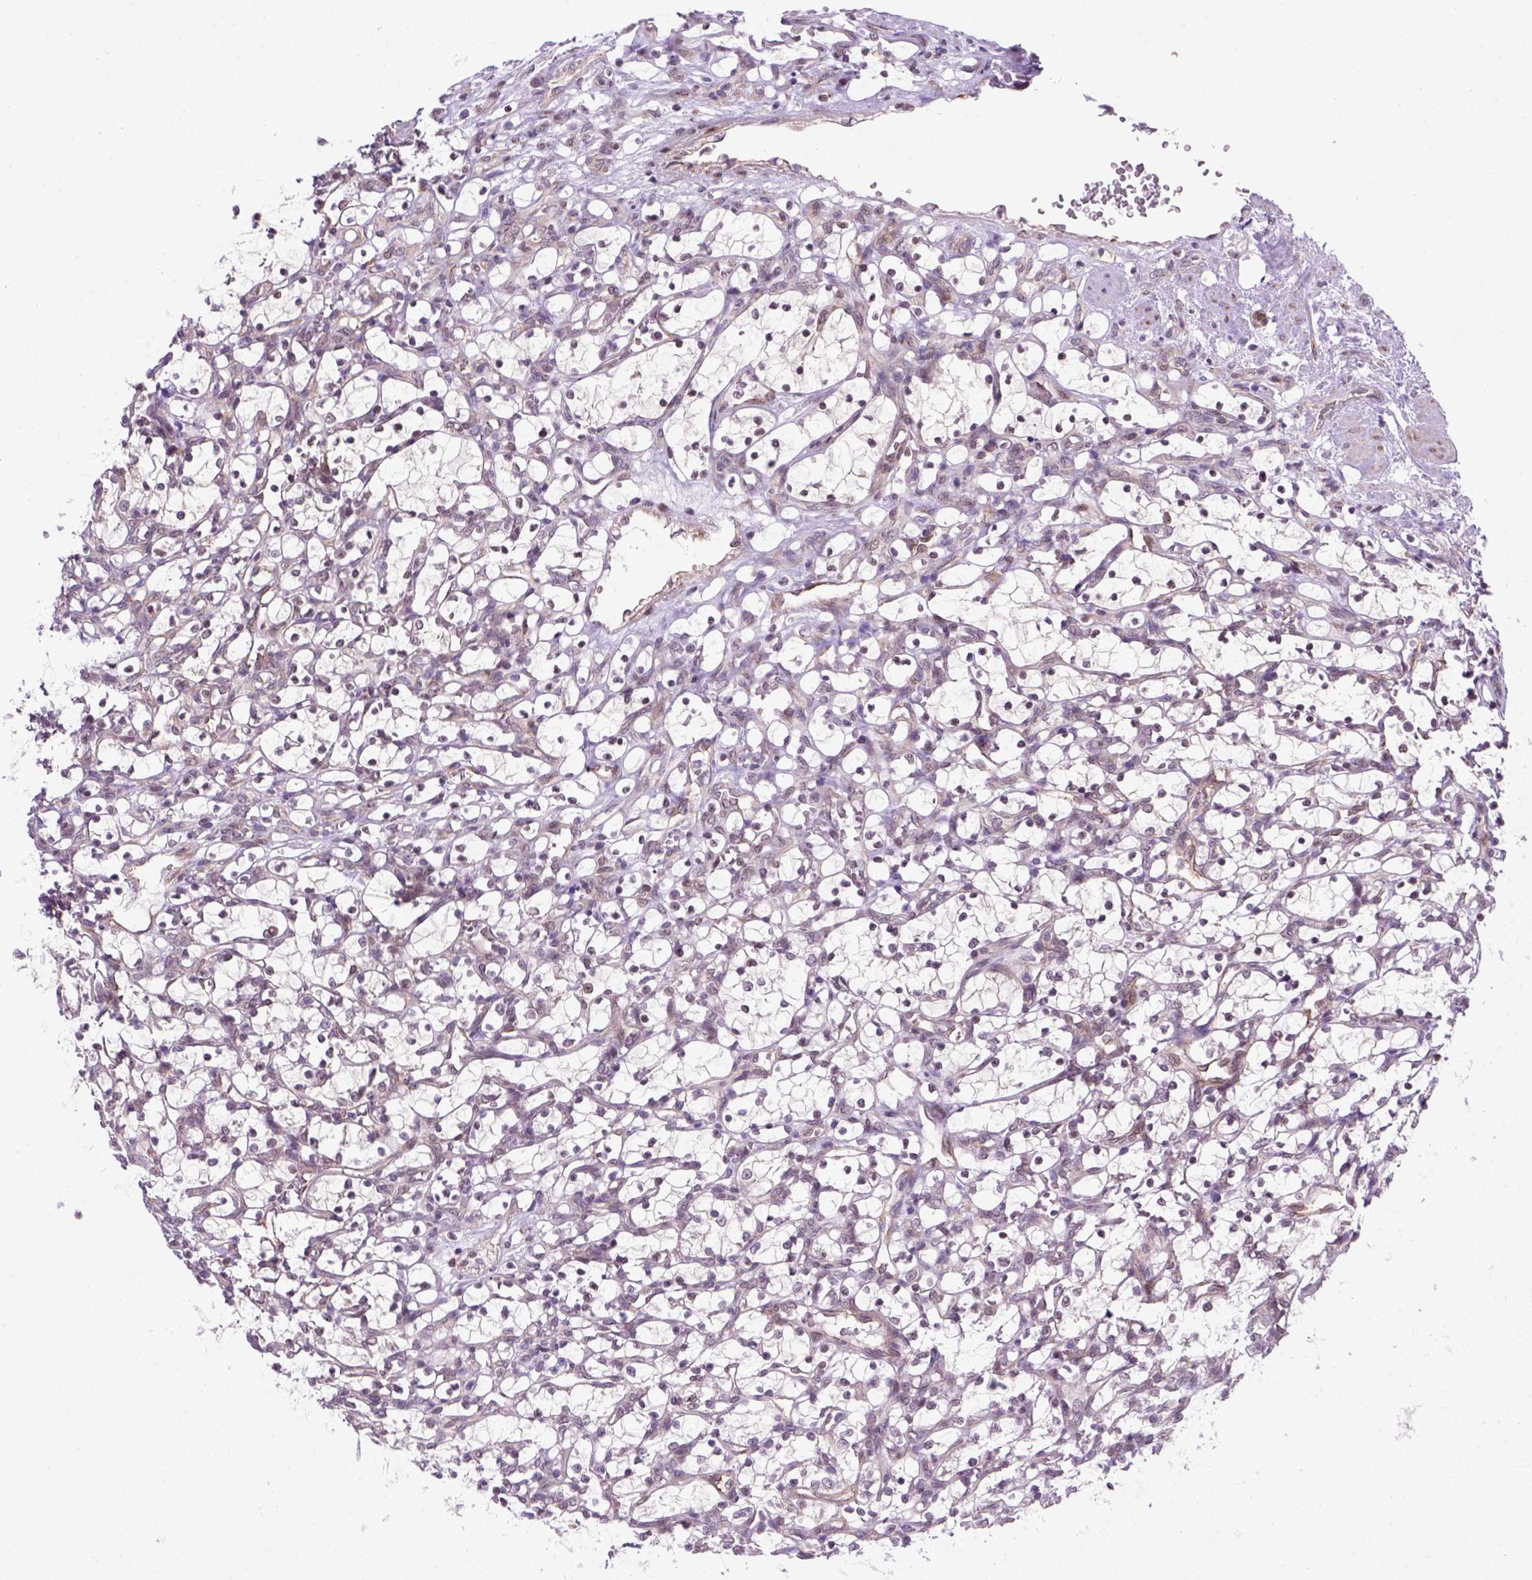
{"staining": {"intensity": "negative", "quantity": "none", "location": "none"}, "tissue": "renal cancer", "cell_type": "Tumor cells", "image_type": "cancer", "snomed": [{"axis": "morphology", "description": "Adenocarcinoma, NOS"}, {"axis": "topography", "description": "Kidney"}], "caption": "The image shows no significant expression in tumor cells of adenocarcinoma (renal). (DAB (3,3'-diaminobenzidine) IHC, high magnification).", "gene": "MGMT", "patient": {"sex": "female", "age": 69}}